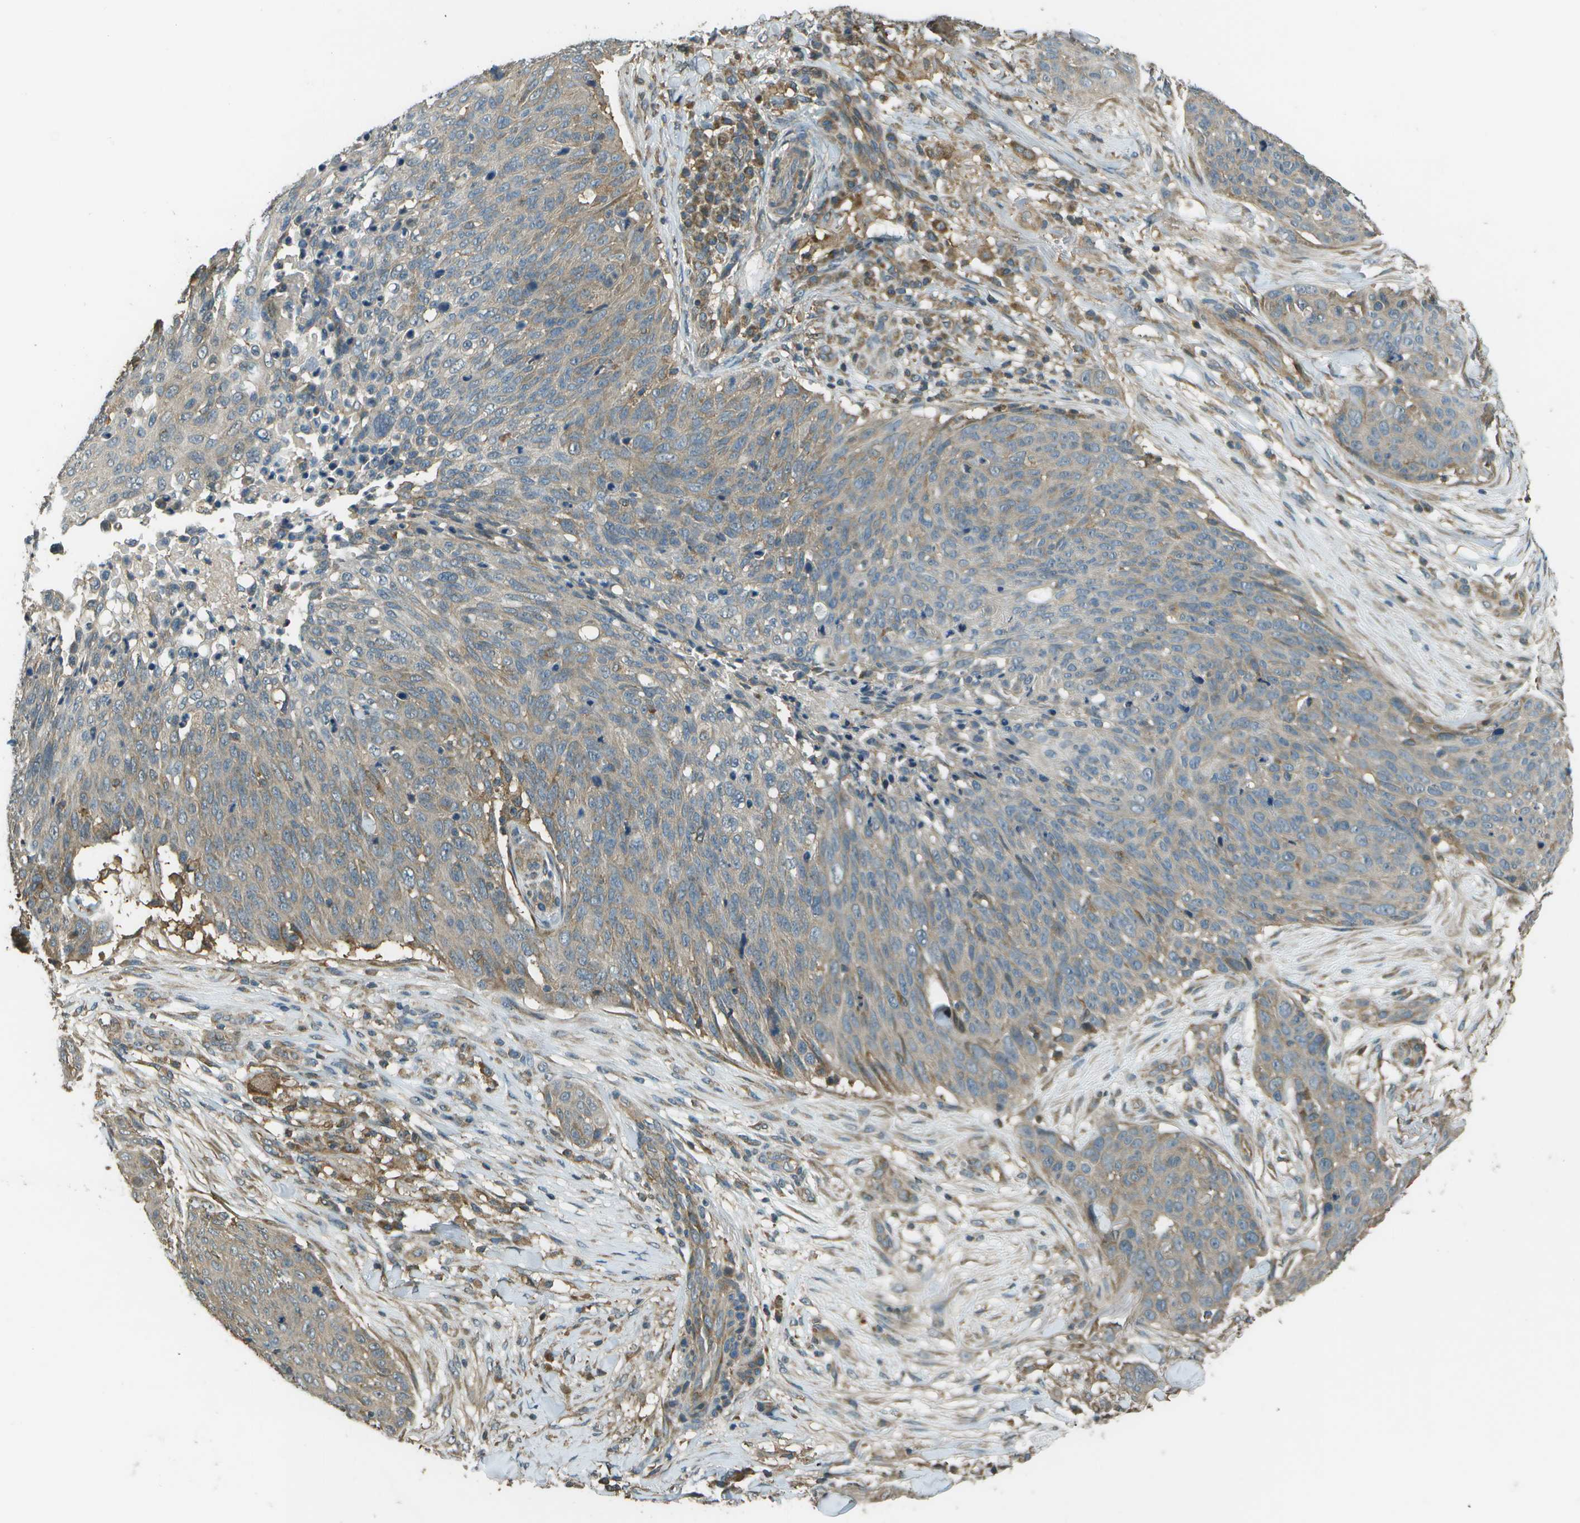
{"staining": {"intensity": "weak", "quantity": "25%-75%", "location": "cytoplasmic/membranous"}, "tissue": "skin cancer", "cell_type": "Tumor cells", "image_type": "cancer", "snomed": [{"axis": "morphology", "description": "Squamous cell carcinoma in situ, NOS"}, {"axis": "morphology", "description": "Squamous cell carcinoma, NOS"}, {"axis": "topography", "description": "Skin"}], "caption": "This is an image of immunohistochemistry staining of skin squamous cell carcinoma, which shows weak positivity in the cytoplasmic/membranous of tumor cells.", "gene": "PLPBP", "patient": {"sex": "male", "age": 93}}